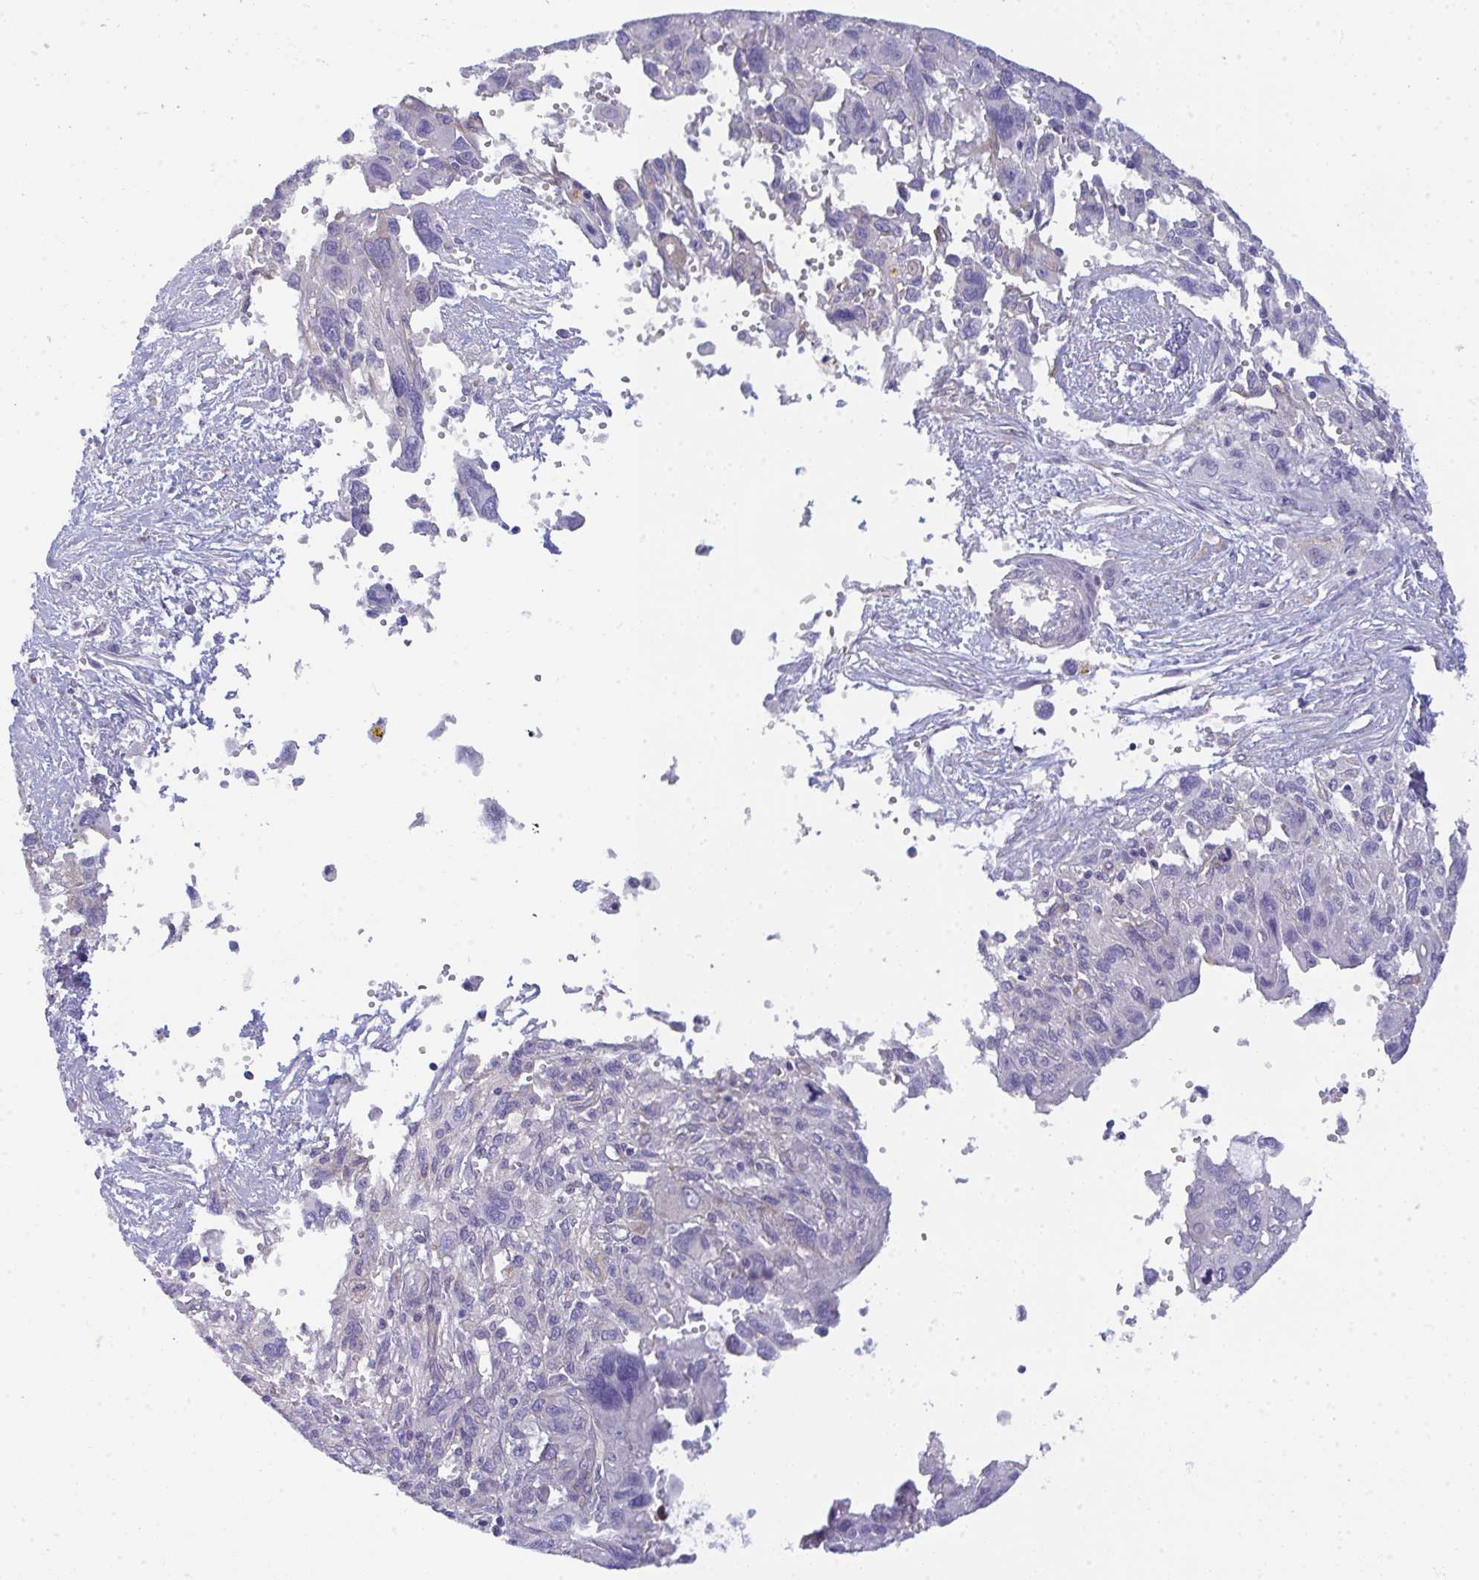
{"staining": {"intensity": "negative", "quantity": "none", "location": "none"}, "tissue": "pancreatic cancer", "cell_type": "Tumor cells", "image_type": "cancer", "snomed": [{"axis": "morphology", "description": "Adenocarcinoma, NOS"}, {"axis": "topography", "description": "Pancreas"}], "caption": "A high-resolution micrograph shows immunohistochemistry staining of pancreatic adenocarcinoma, which shows no significant expression in tumor cells.", "gene": "GAB1", "patient": {"sex": "female", "age": 47}}